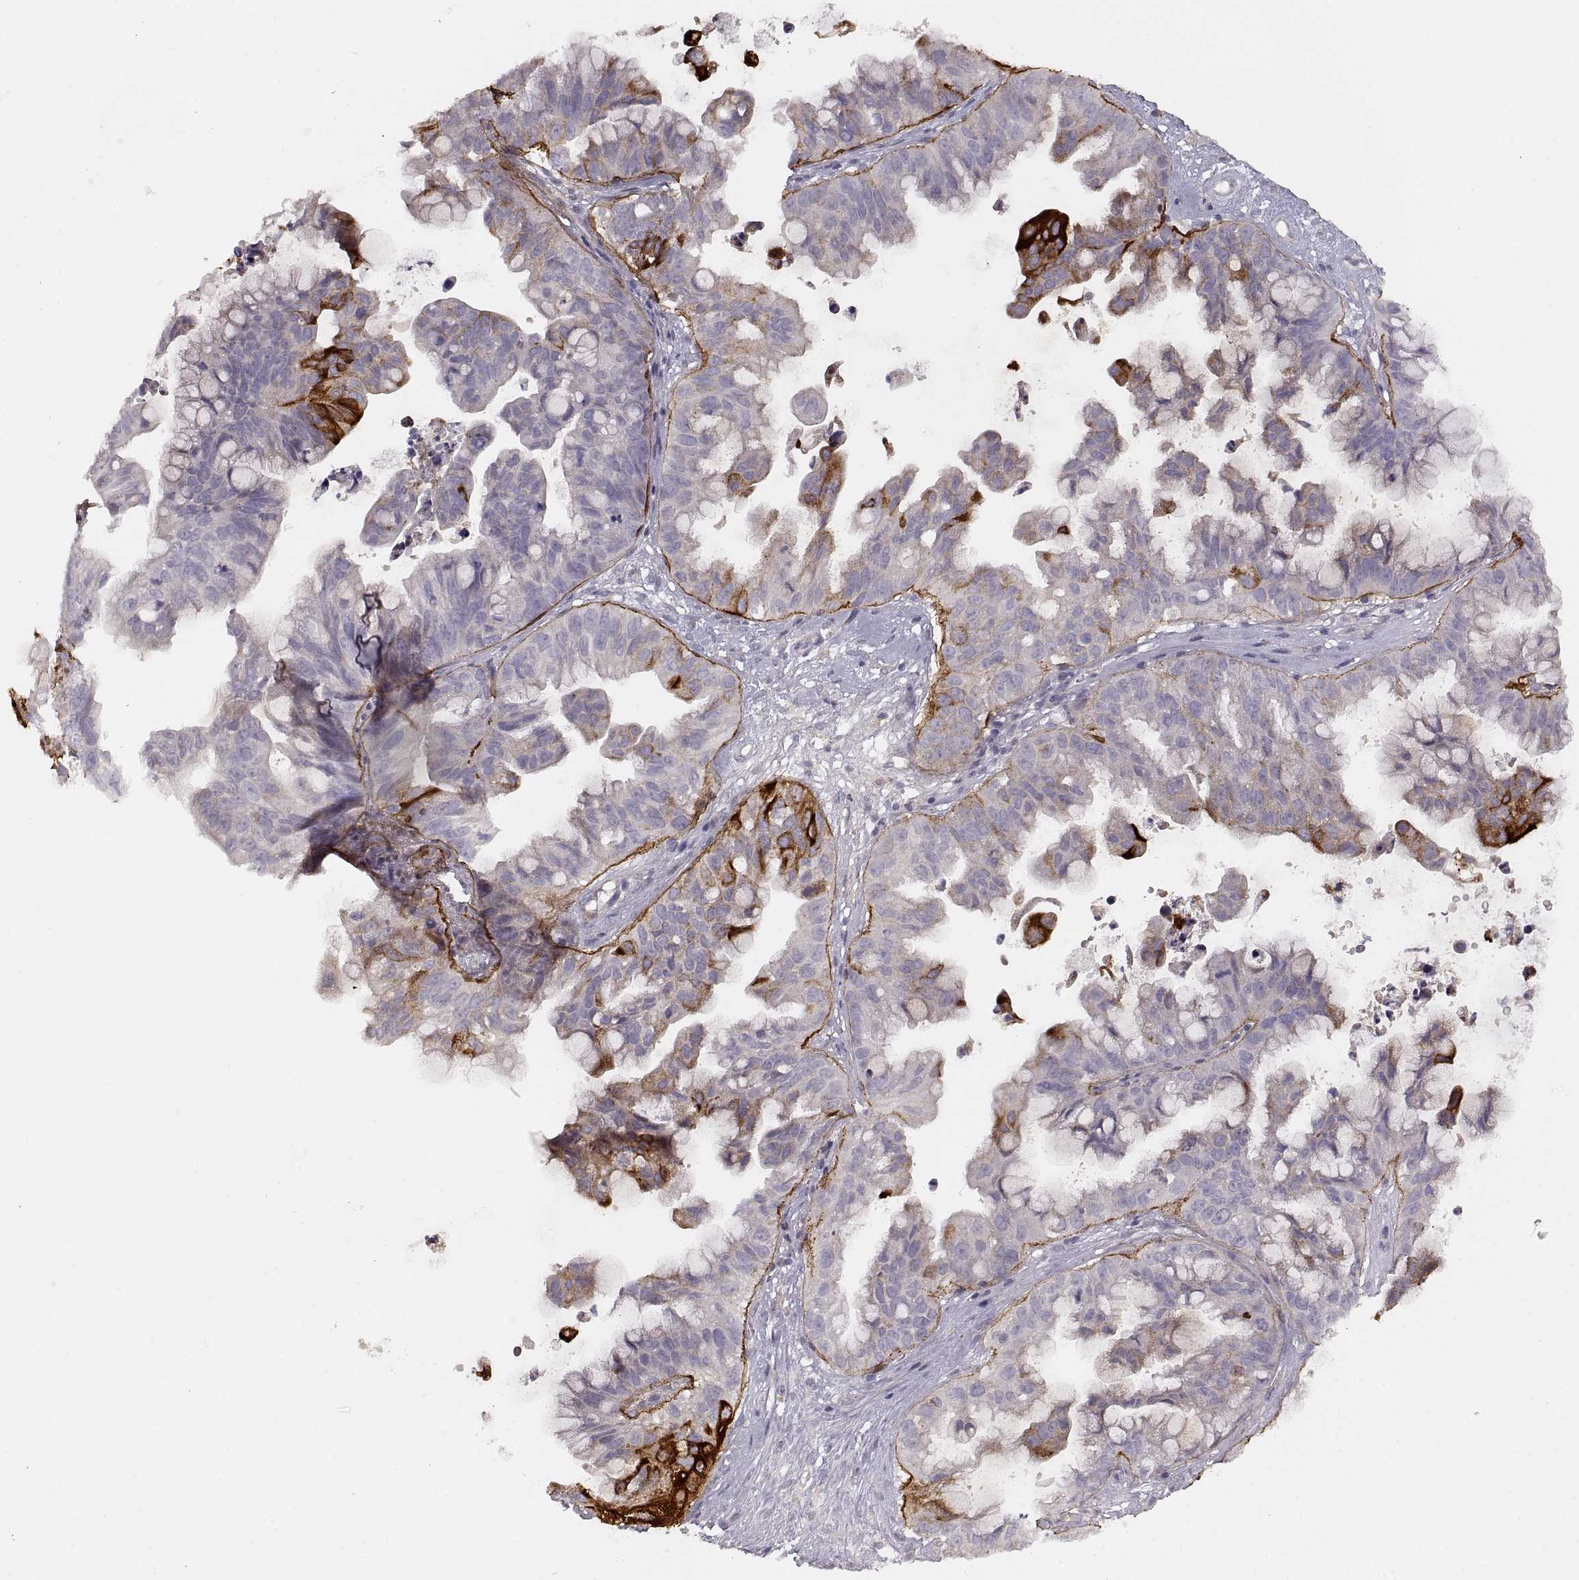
{"staining": {"intensity": "strong", "quantity": "<25%", "location": "cytoplasmic/membranous"}, "tissue": "ovarian cancer", "cell_type": "Tumor cells", "image_type": "cancer", "snomed": [{"axis": "morphology", "description": "Cystadenocarcinoma, mucinous, NOS"}, {"axis": "topography", "description": "Ovary"}], "caption": "The micrograph exhibits staining of ovarian cancer, revealing strong cytoplasmic/membranous protein staining (brown color) within tumor cells.", "gene": "LAMC2", "patient": {"sex": "female", "age": 76}}